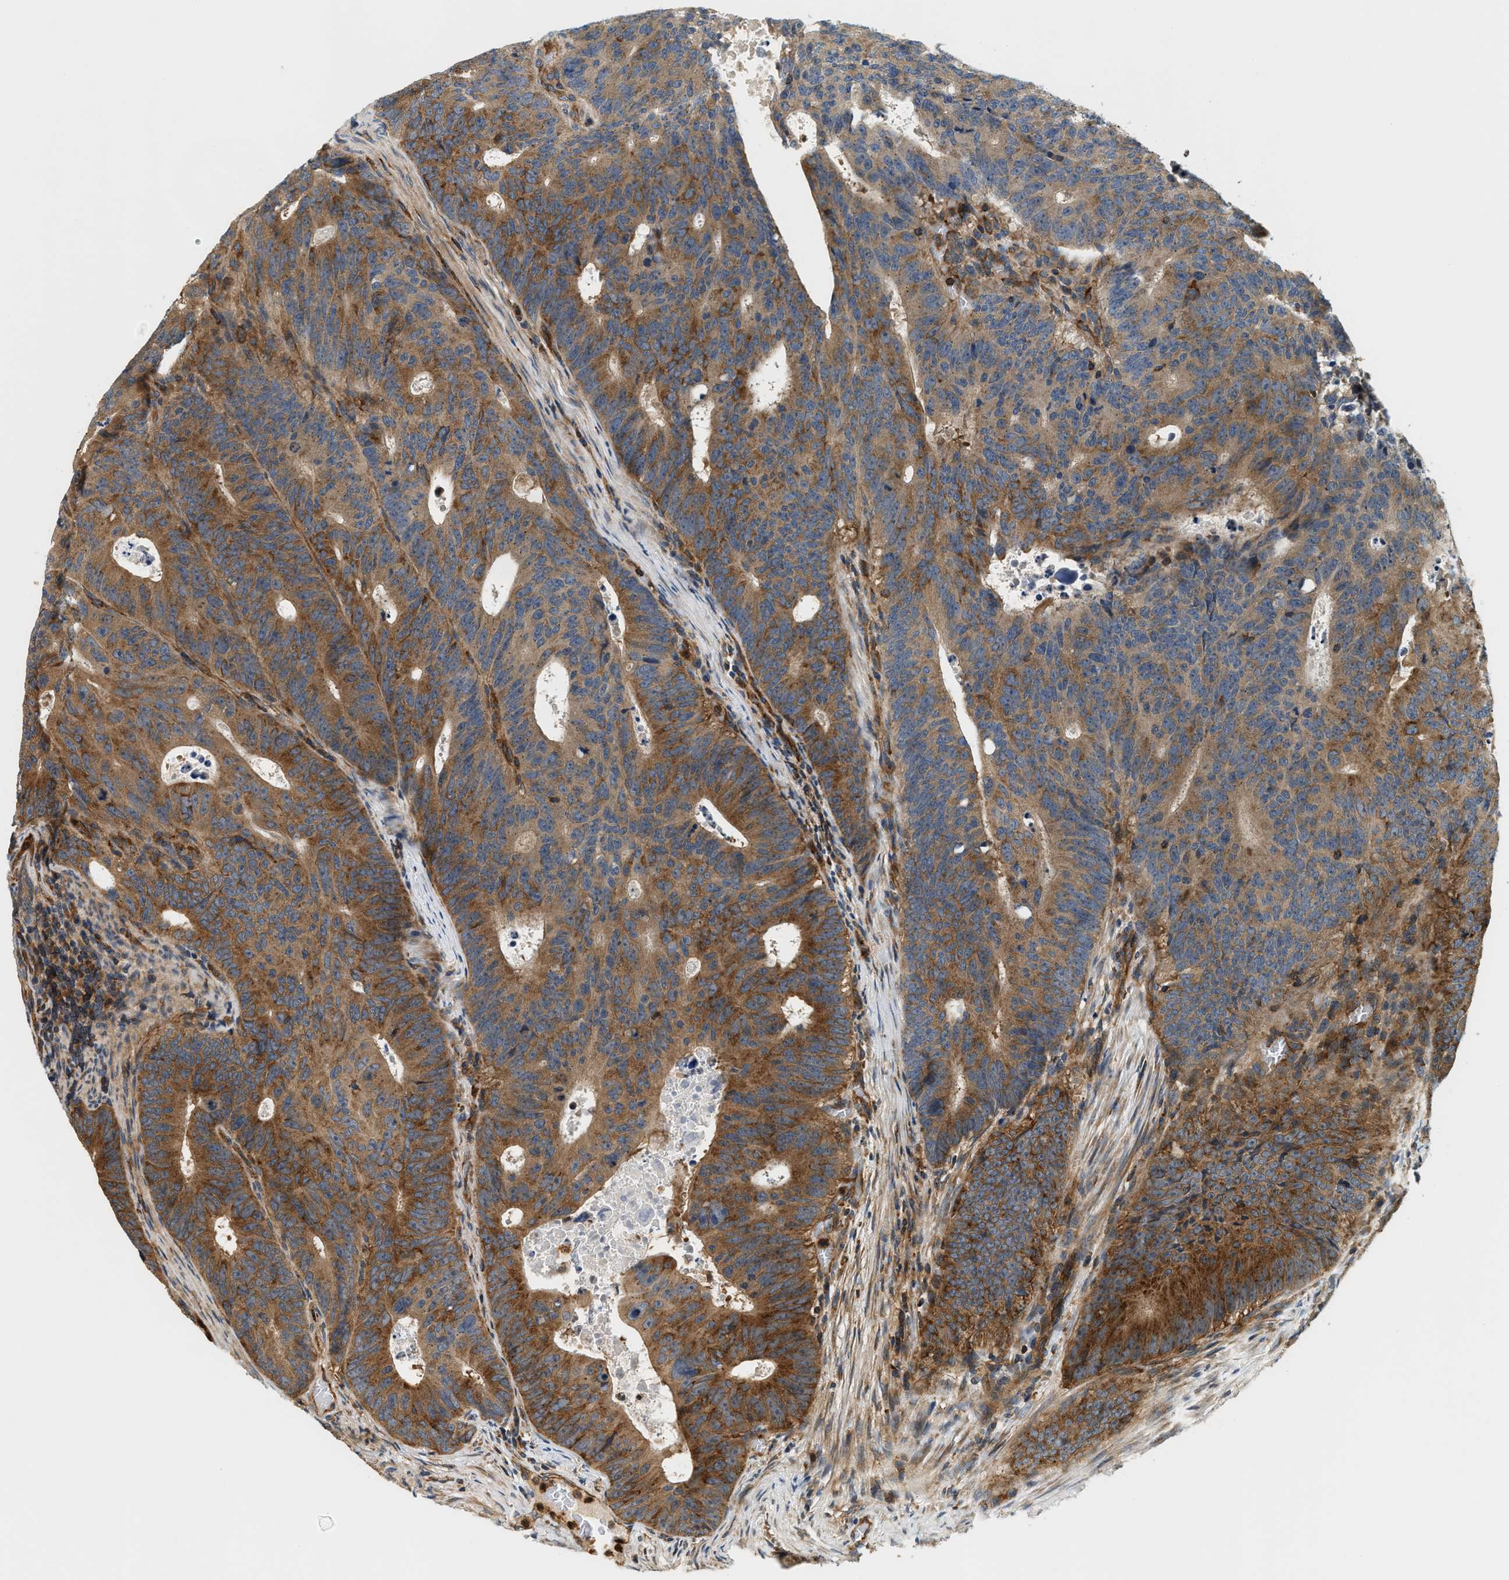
{"staining": {"intensity": "moderate", "quantity": ">75%", "location": "cytoplasmic/membranous"}, "tissue": "colorectal cancer", "cell_type": "Tumor cells", "image_type": "cancer", "snomed": [{"axis": "morphology", "description": "Adenocarcinoma, NOS"}, {"axis": "topography", "description": "Colon"}], "caption": "Immunohistochemistry (IHC) histopathology image of colorectal adenocarcinoma stained for a protein (brown), which exhibits medium levels of moderate cytoplasmic/membranous expression in approximately >75% of tumor cells.", "gene": "SAMD9", "patient": {"sex": "male", "age": 87}}